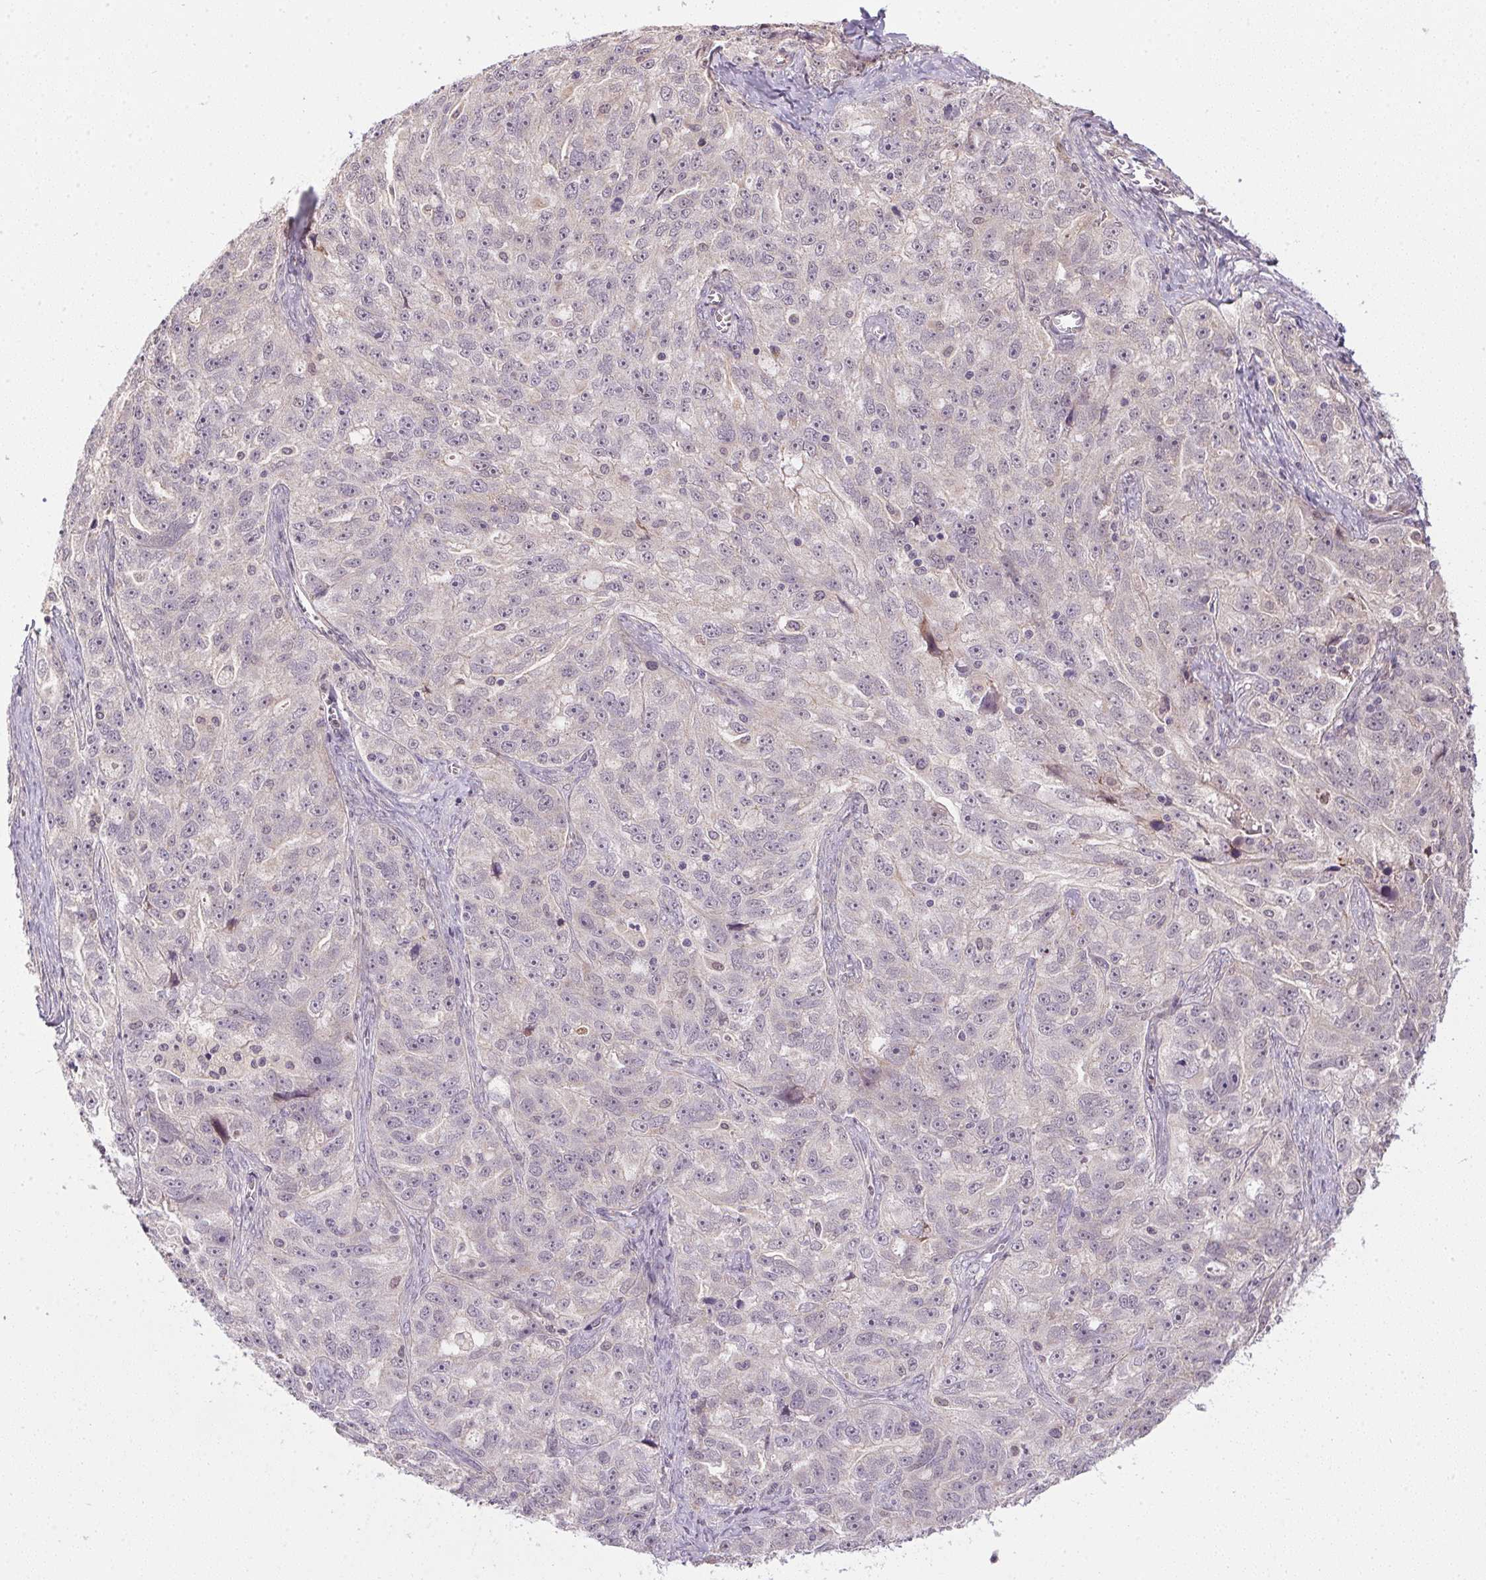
{"staining": {"intensity": "negative", "quantity": "none", "location": "none"}, "tissue": "ovarian cancer", "cell_type": "Tumor cells", "image_type": "cancer", "snomed": [{"axis": "morphology", "description": "Cystadenocarcinoma, serous, NOS"}, {"axis": "topography", "description": "Ovary"}], "caption": "Tumor cells show no significant protein expression in serous cystadenocarcinoma (ovarian).", "gene": "CFAP92", "patient": {"sex": "female", "age": 51}}